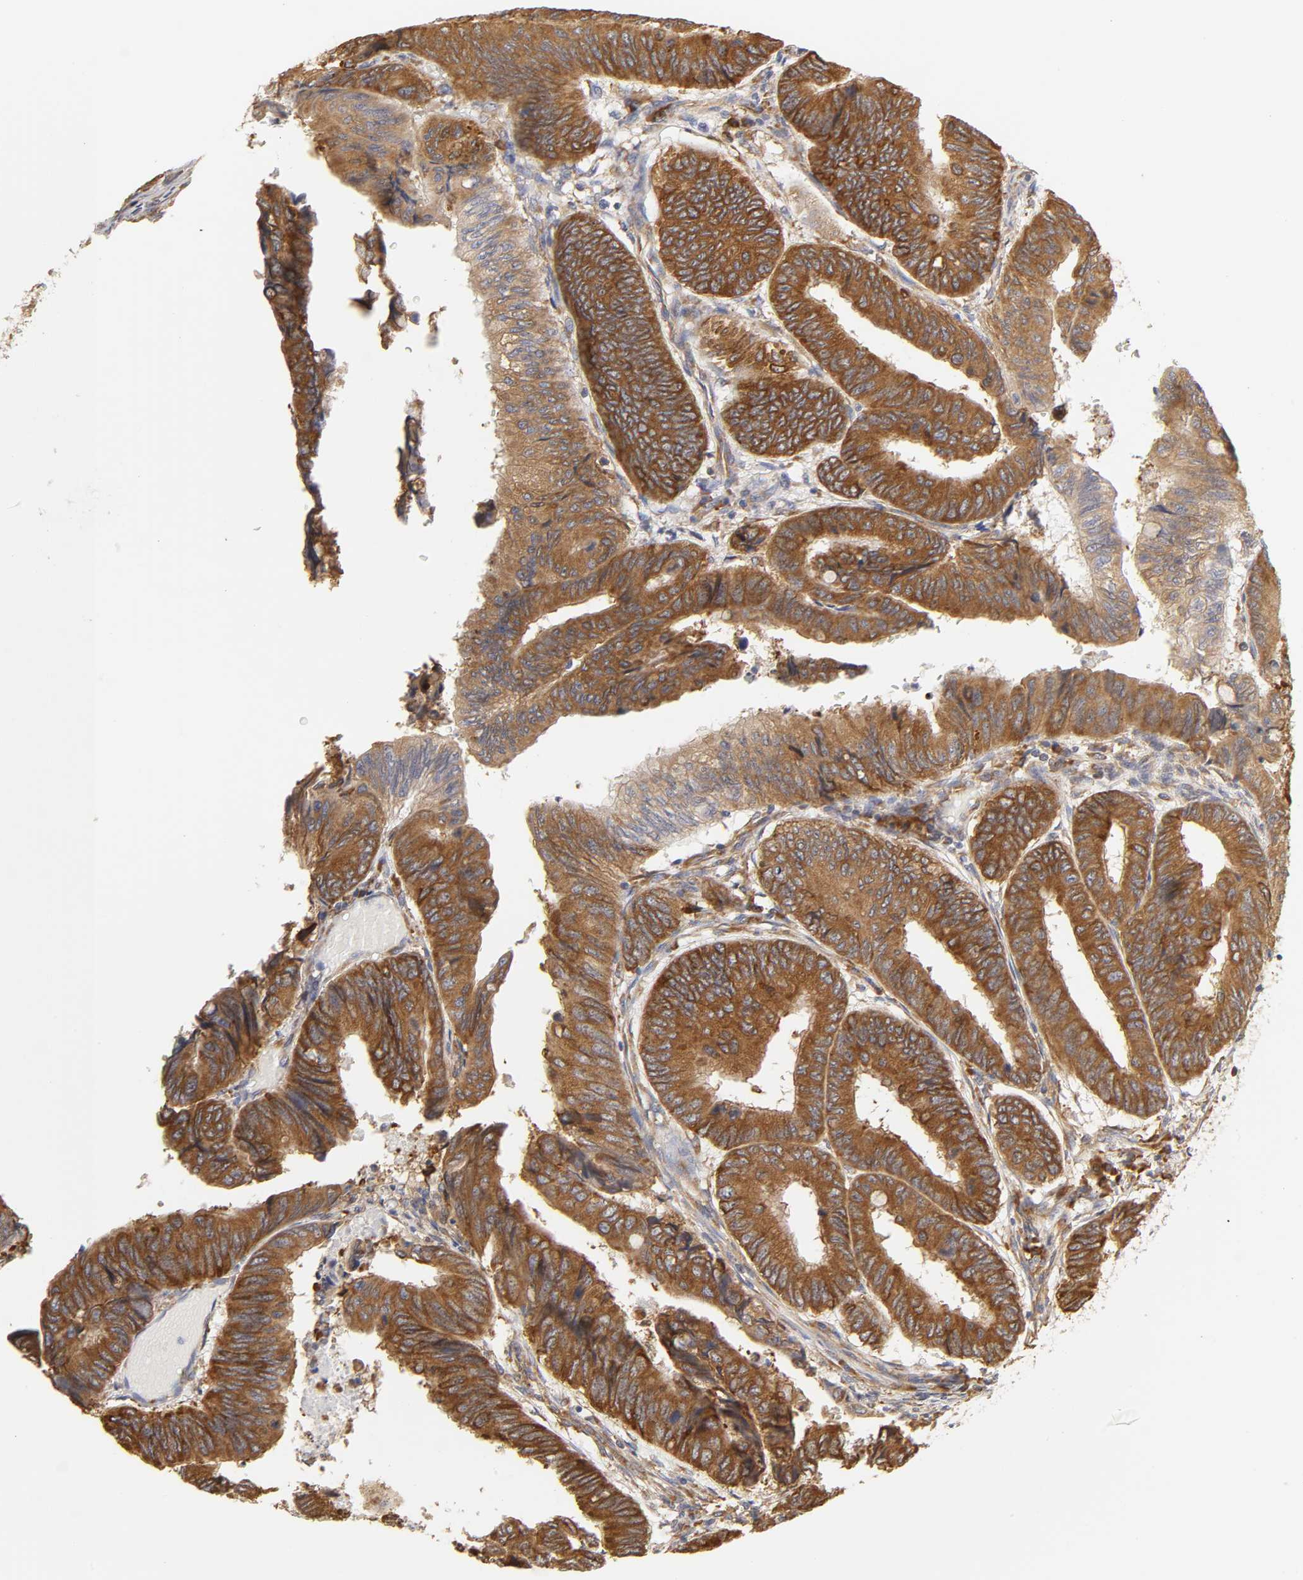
{"staining": {"intensity": "strong", "quantity": ">75%", "location": "cytoplasmic/membranous"}, "tissue": "colorectal cancer", "cell_type": "Tumor cells", "image_type": "cancer", "snomed": [{"axis": "morphology", "description": "Normal tissue, NOS"}, {"axis": "morphology", "description": "Adenocarcinoma, NOS"}, {"axis": "topography", "description": "Rectum"}, {"axis": "topography", "description": "Peripheral nerve tissue"}], "caption": "Colorectal adenocarcinoma stained for a protein (brown) shows strong cytoplasmic/membranous positive staining in approximately >75% of tumor cells.", "gene": "RPL14", "patient": {"sex": "male", "age": 92}}